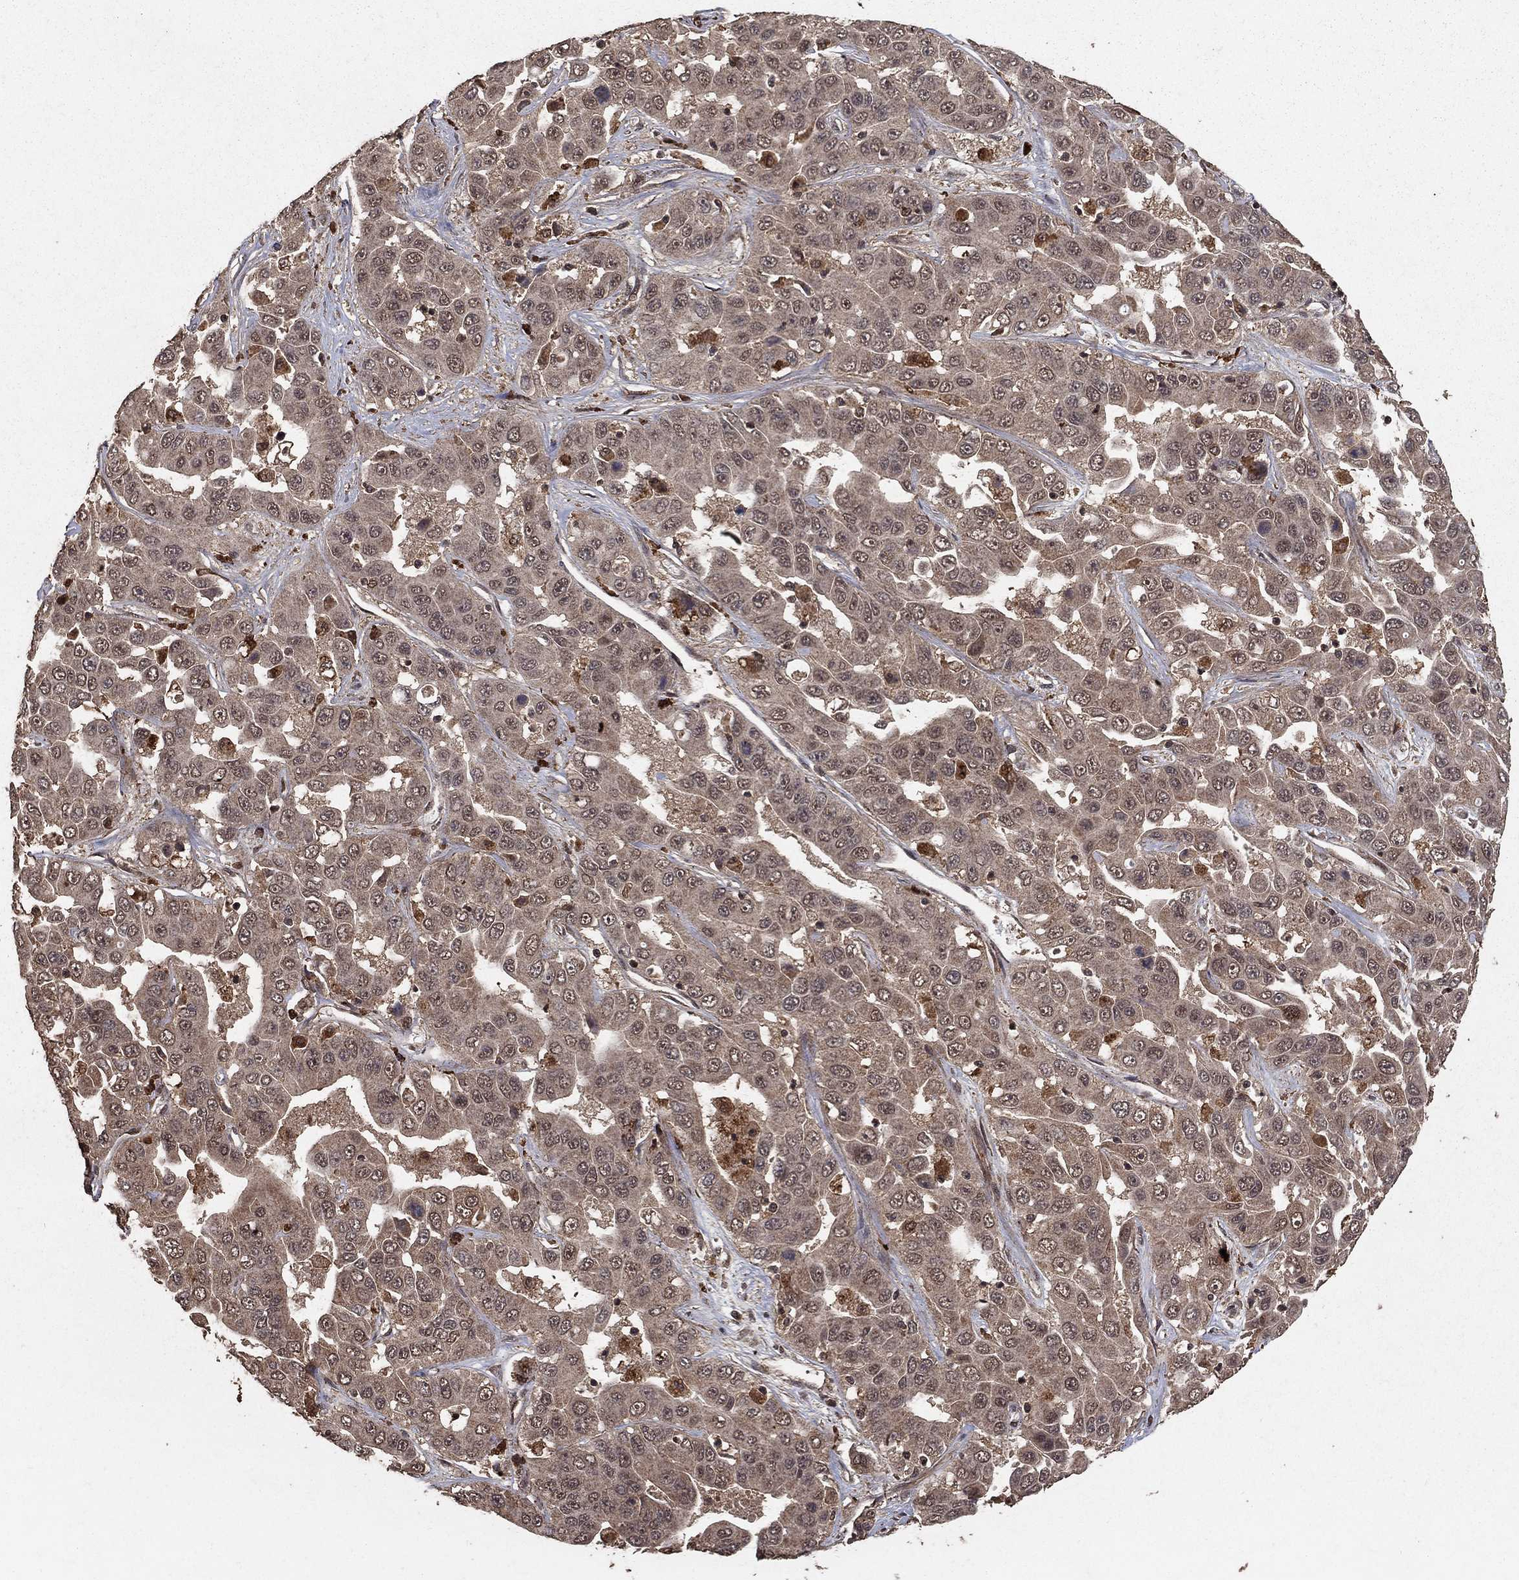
{"staining": {"intensity": "weak", "quantity": "25%-75%", "location": "cytoplasmic/membranous"}, "tissue": "liver cancer", "cell_type": "Tumor cells", "image_type": "cancer", "snomed": [{"axis": "morphology", "description": "Cholangiocarcinoma"}, {"axis": "topography", "description": "Liver"}], "caption": "Protein staining exhibits weak cytoplasmic/membranous expression in approximately 25%-75% of tumor cells in liver cholangiocarcinoma.", "gene": "PRDM1", "patient": {"sex": "female", "age": 52}}